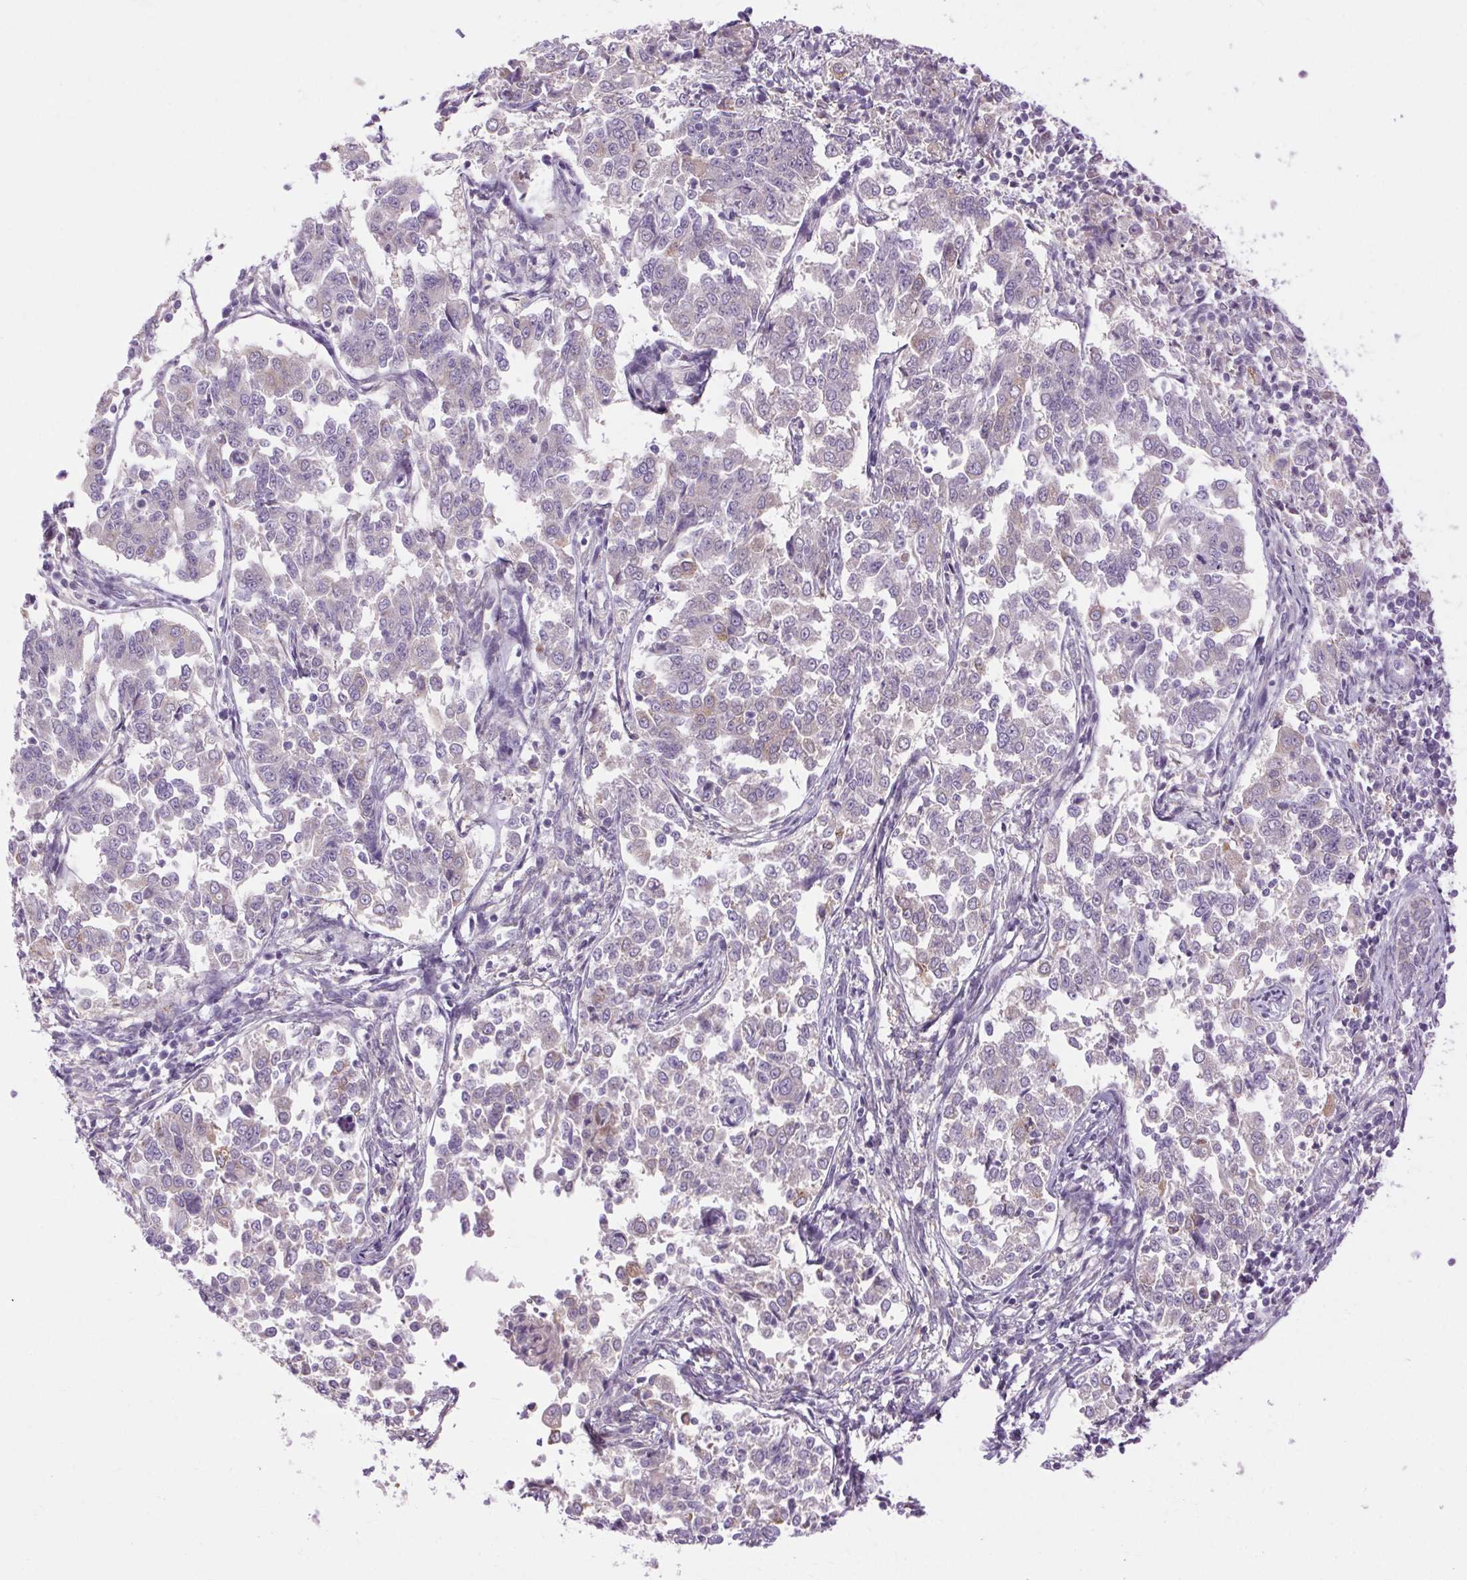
{"staining": {"intensity": "moderate", "quantity": "<25%", "location": "cytoplasmic/membranous"}, "tissue": "endometrial cancer", "cell_type": "Tumor cells", "image_type": "cancer", "snomed": [{"axis": "morphology", "description": "Adenocarcinoma, NOS"}, {"axis": "topography", "description": "Endometrium"}], "caption": "Immunohistochemistry (DAB) staining of human adenocarcinoma (endometrial) shows moderate cytoplasmic/membranous protein staining in approximately <25% of tumor cells.", "gene": "SOWAHC", "patient": {"sex": "female", "age": 43}}